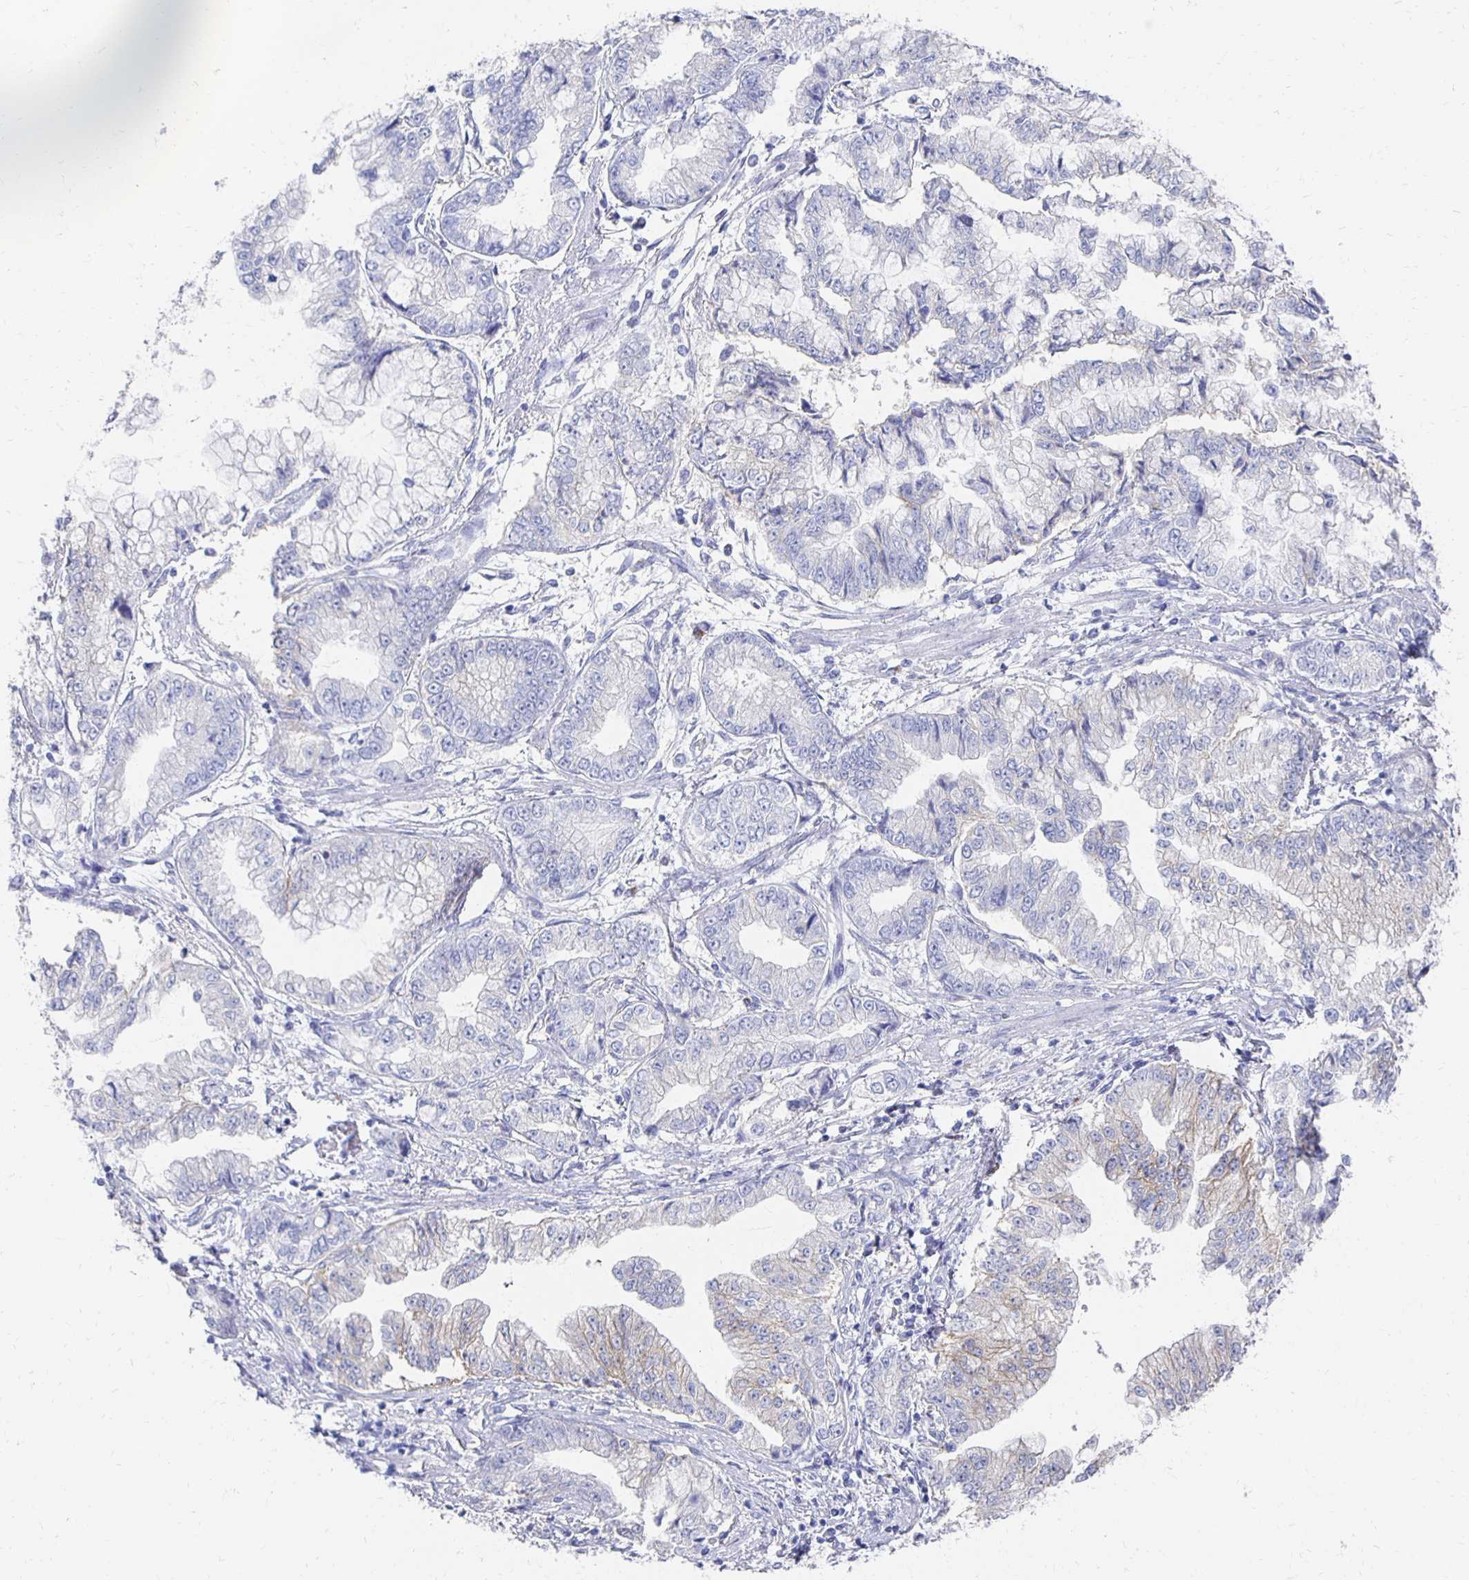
{"staining": {"intensity": "negative", "quantity": "none", "location": "none"}, "tissue": "stomach cancer", "cell_type": "Tumor cells", "image_type": "cancer", "snomed": [{"axis": "morphology", "description": "Adenocarcinoma, NOS"}, {"axis": "topography", "description": "Stomach, upper"}], "caption": "DAB (3,3'-diaminobenzidine) immunohistochemical staining of human stomach cancer shows no significant staining in tumor cells. (DAB IHC, high magnification).", "gene": "PRDM7", "patient": {"sex": "female", "age": 74}}